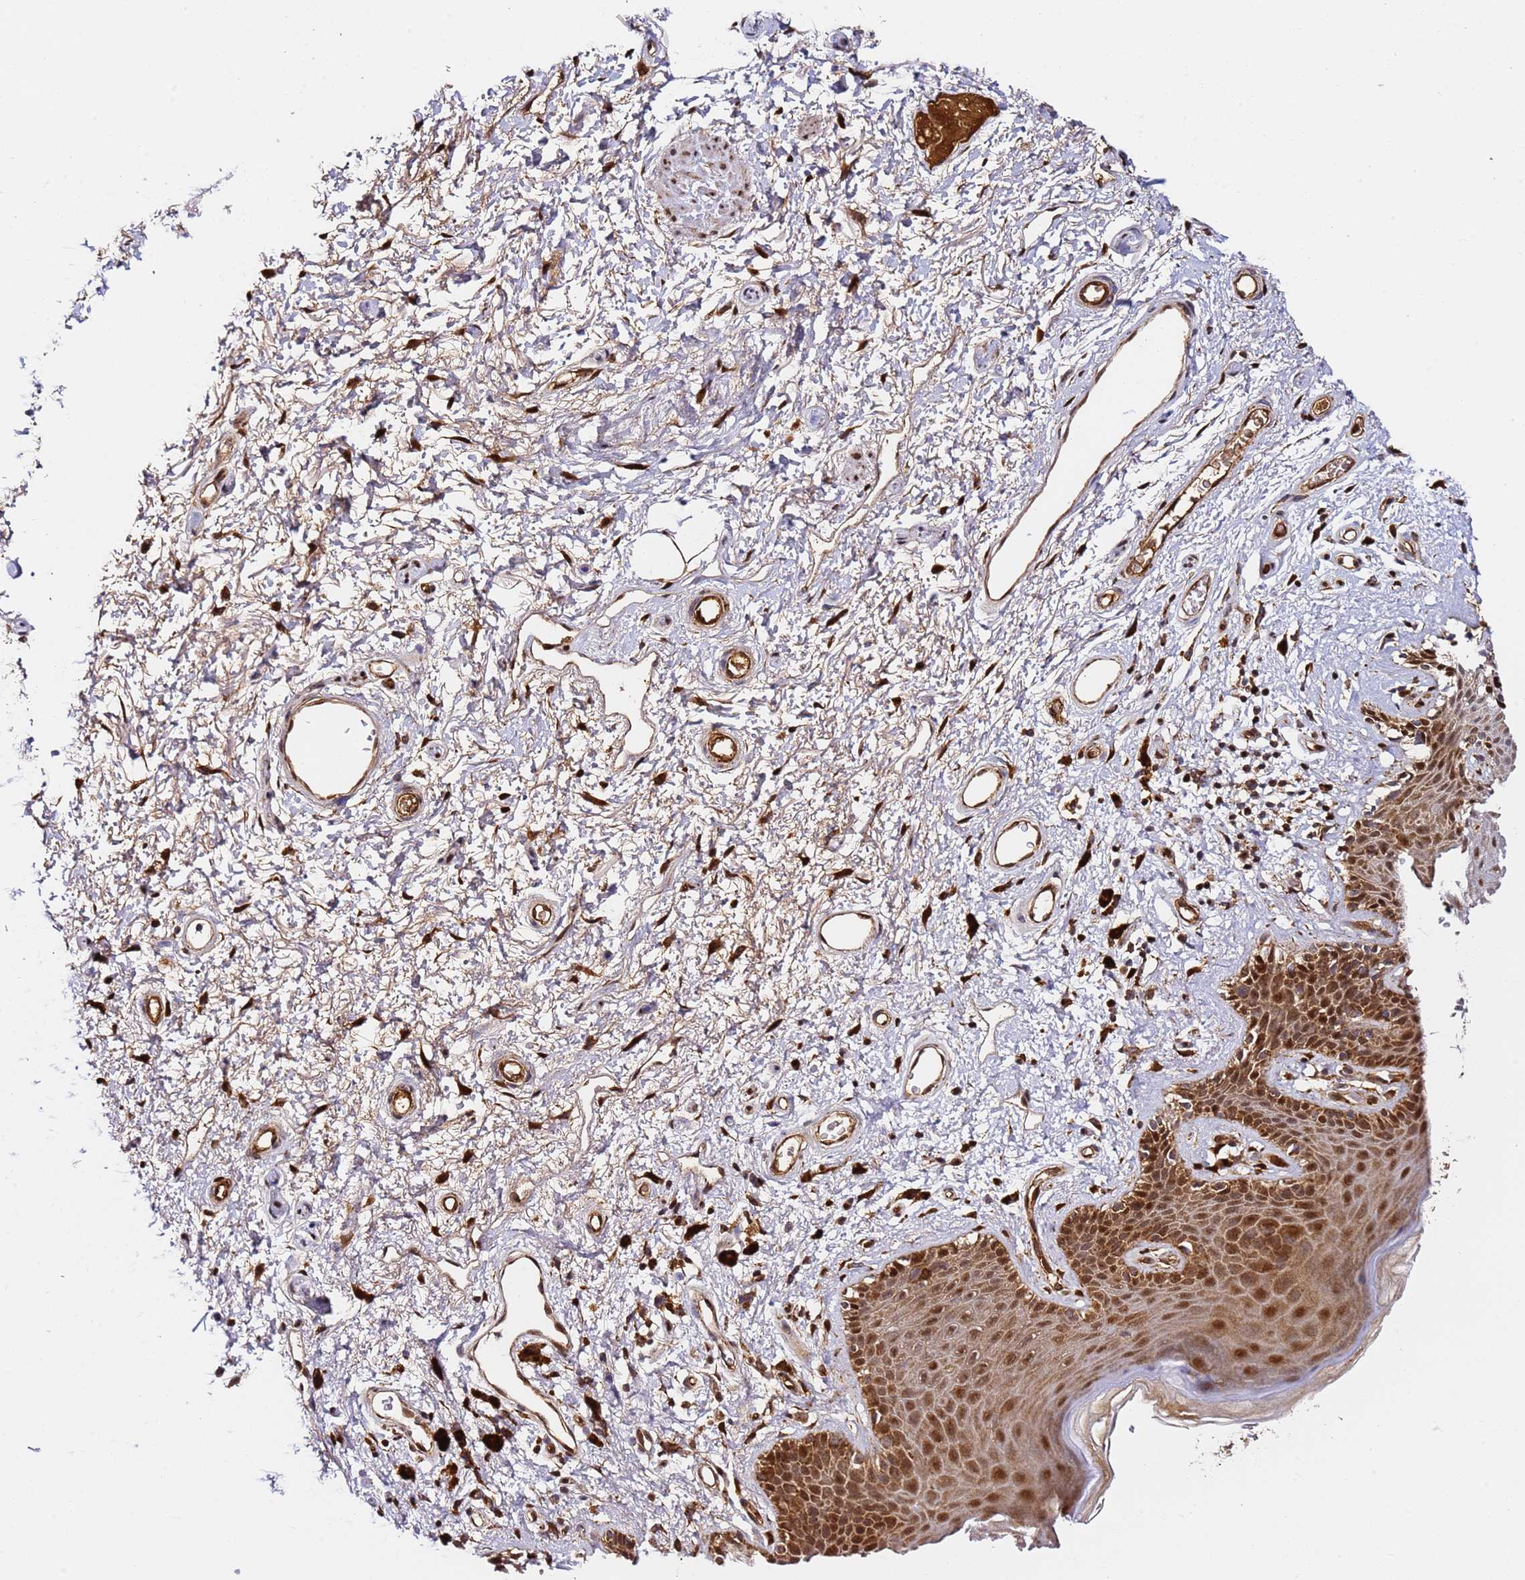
{"staining": {"intensity": "strong", "quantity": ">75%", "location": "cytoplasmic/membranous,nuclear"}, "tissue": "skin", "cell_type": "Epidermal cells", "image_type": "normal", "snomed": [{"axis": "morphology", "description": "Normal tissue, NOS"}, {"axis": "topography", "description": "Anal"}], "caption": "Immunohistochemistry (IHC) (DAB (3,3'-diaminobenzidine)) staining of normal skin shows strong cytoplasmic/membranous,nuclear protein positivity in approximately >75% of epidermal cells. Using DAB (3,3'-diaminobenzidine) (brown) and hematoxylin (blue) stains, captured at high magnification using brightfield microscopy.", "gene": "SMOX", "patient": {"sex": "female", "age": 46}}